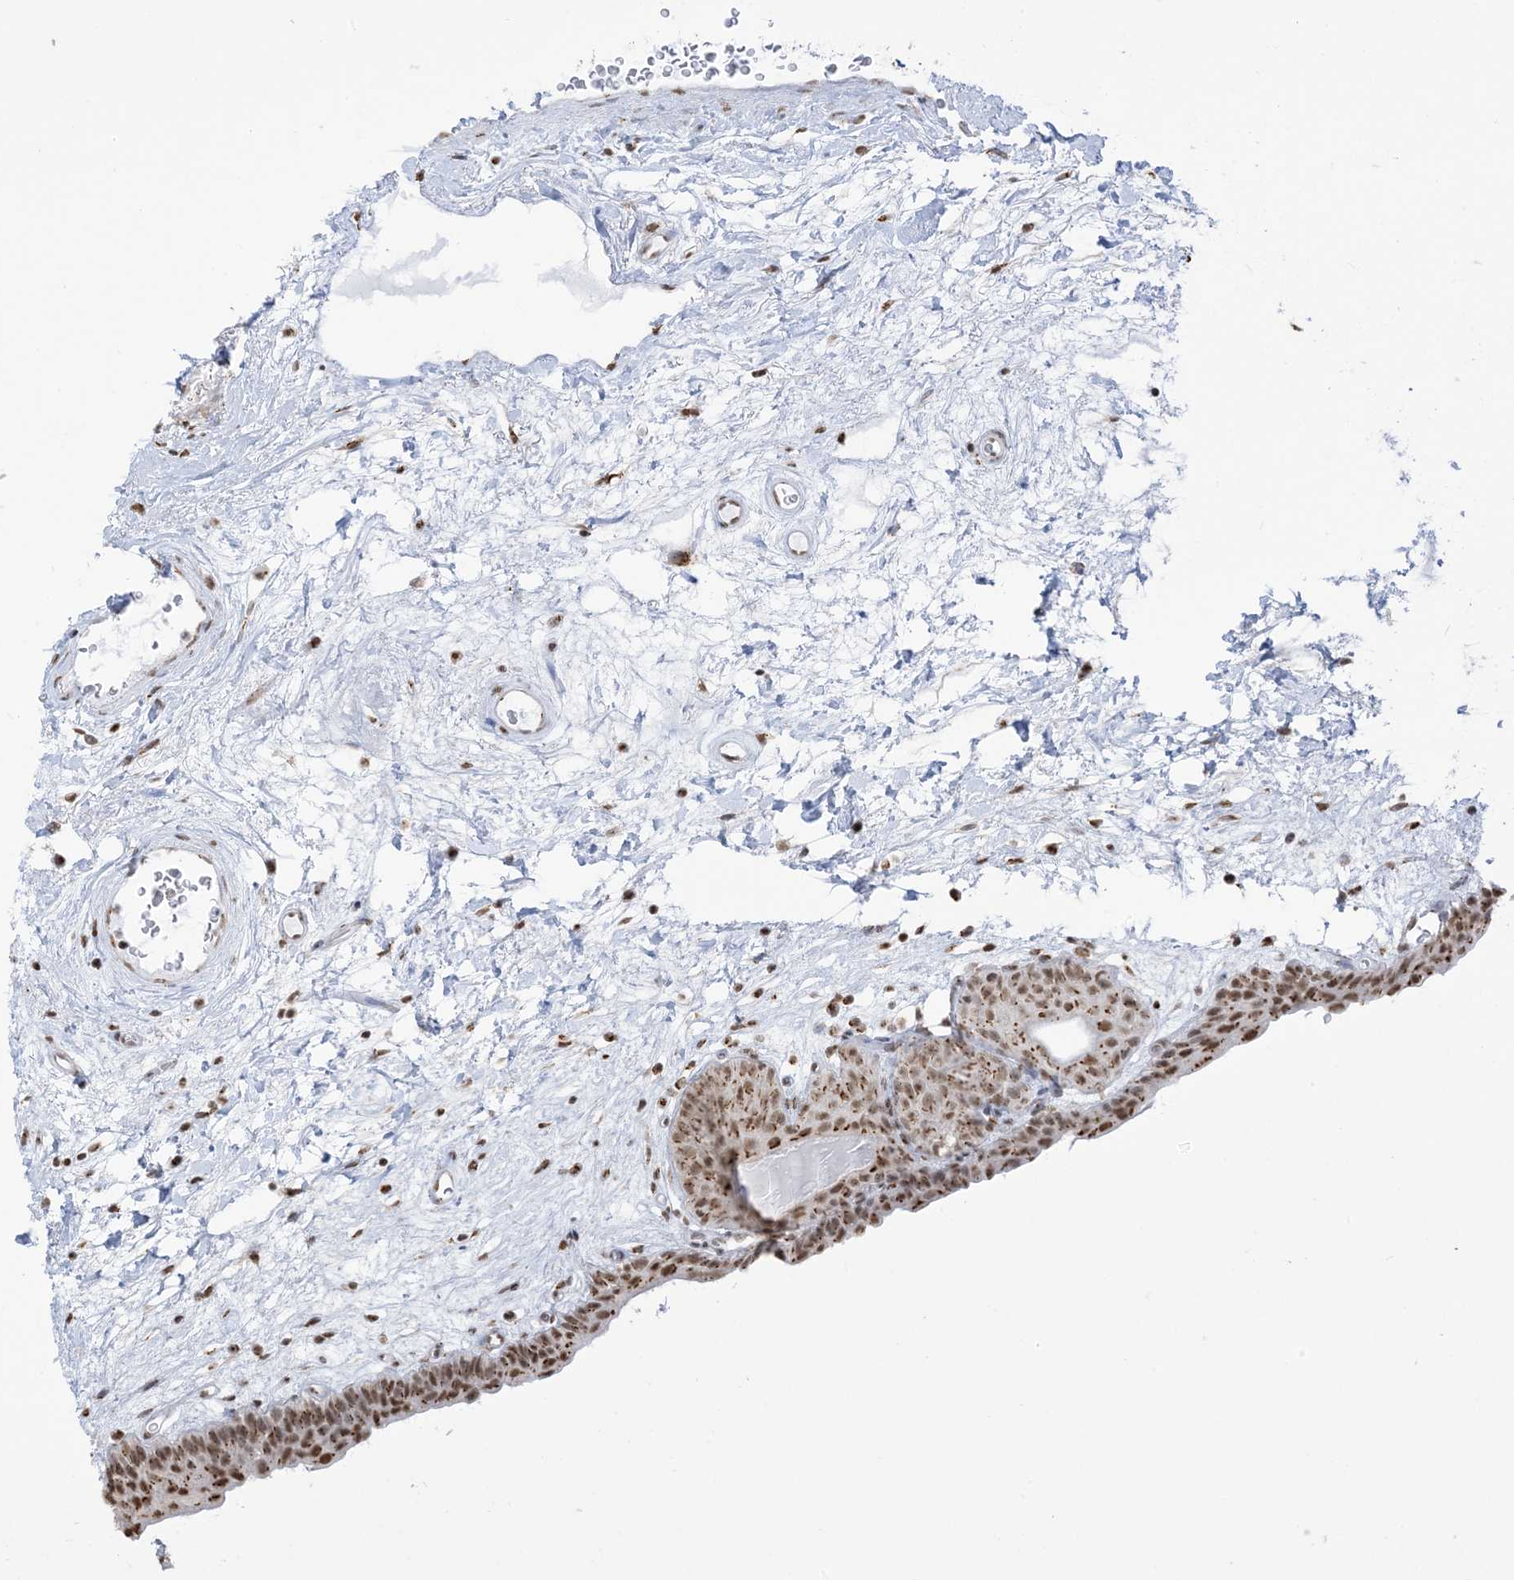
{"staining": {"intensity": "moderate", "quantity": ">75%", "location": "cytoplasmic/membranous,nuclear"}, "tissue": "urinary bladder", "cell_type": "Urothelial cells", "image_type": "normal", "snomed": [{"axis": "morphology", "description": "Normal tissue, NOS"}, {"axis": "topography", "description": "Urinary bladder"}], "caption": "Immunohistochemistry (IHC) of unremarkable urinary bladder displays medium levels of moderate cytoplasmic/membranous,nuclear positivity in approximately >75% of urothelial cells. (DAB = brown stain, brightfield microscopy at high magnification).", "gene": "GPR107", "patient": {"sex": "male", "age": 83}}